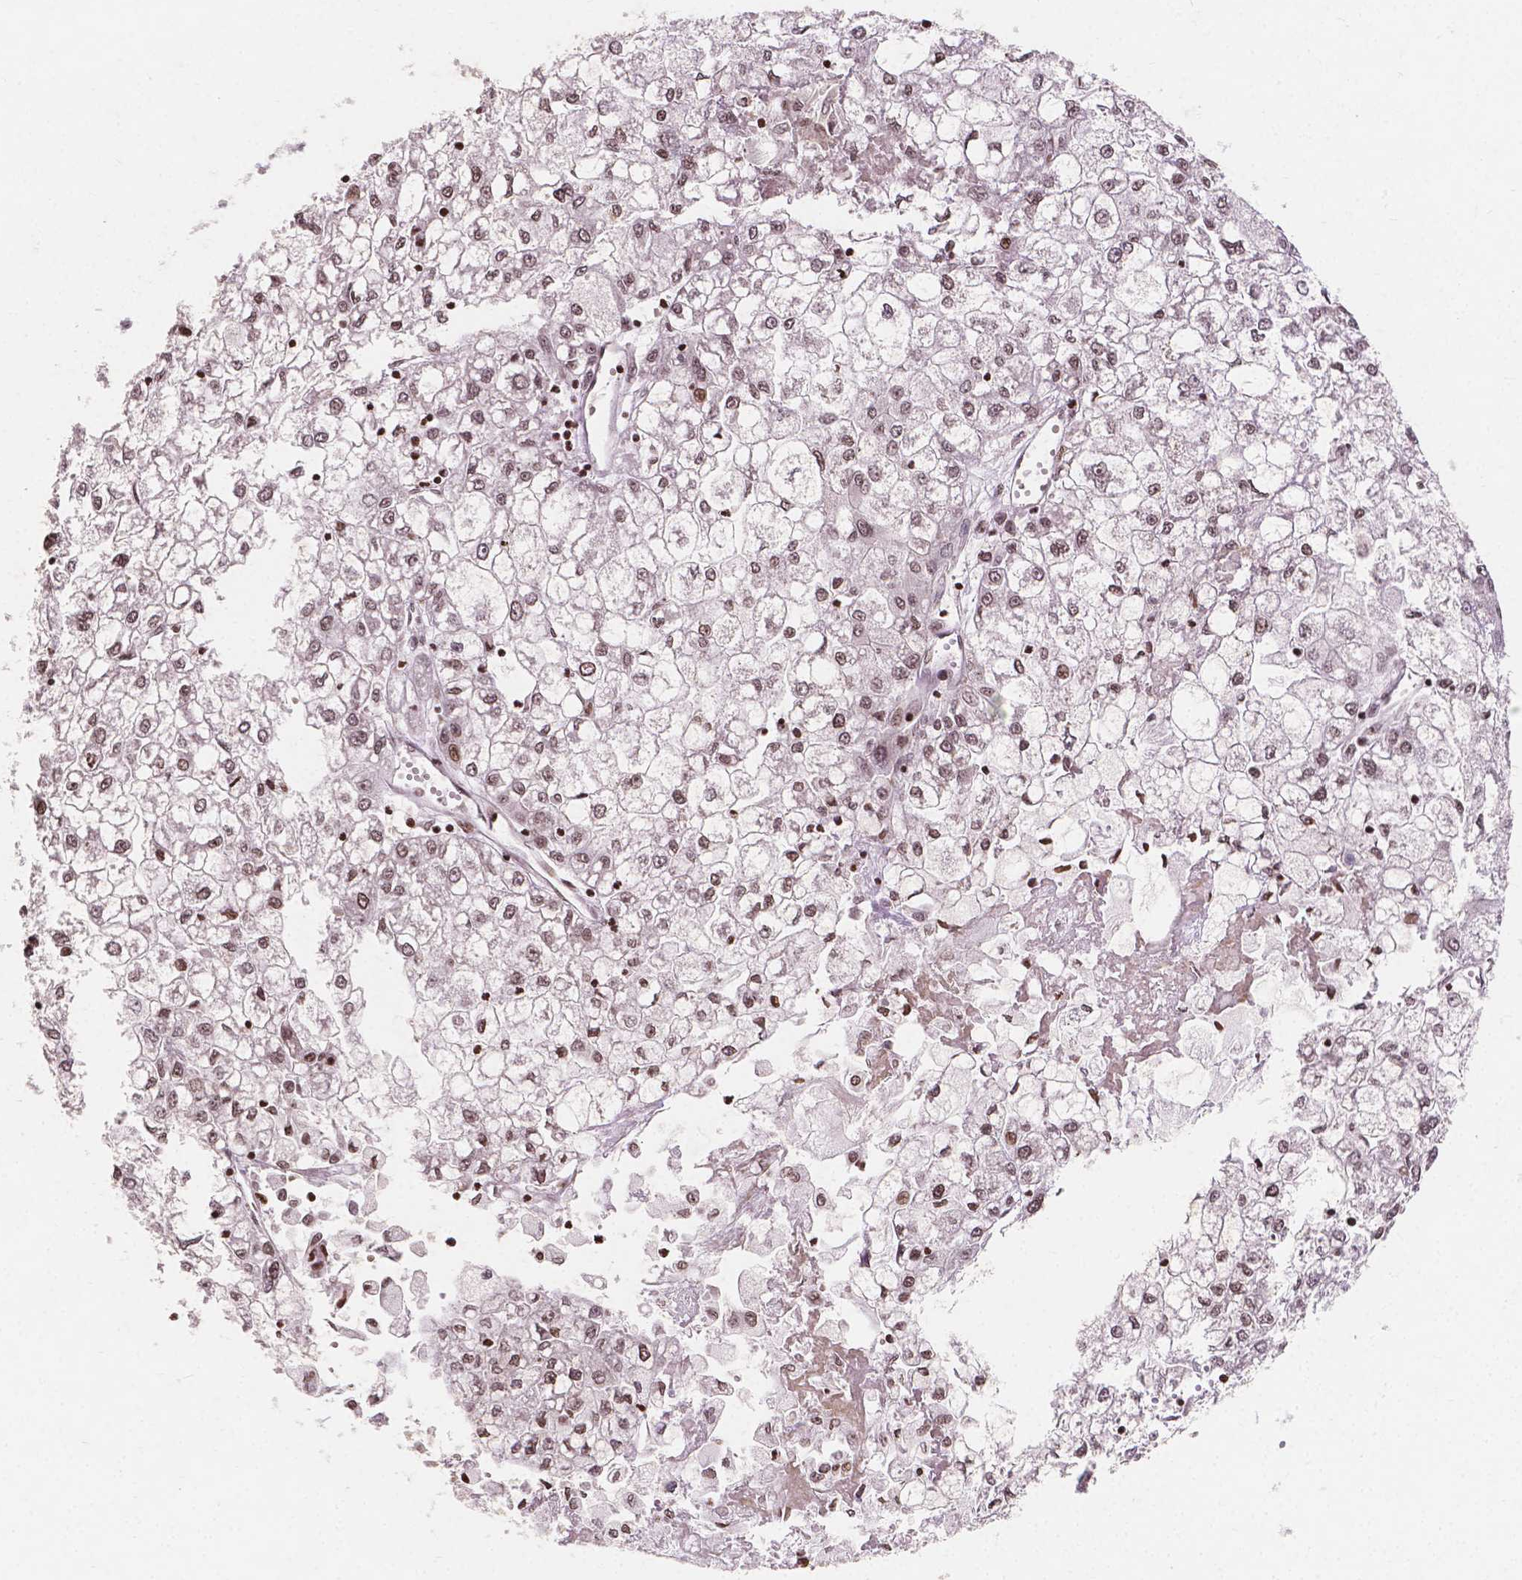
{"staining": {"intensity": "moderate", "quantity": ">75%", "location": "nuclear"}, "tissue": "liver cancer", "cell_type": "Tumor cells", "image_type": "cancer", "snomed": [{"axis": "morphology", "description": "Carcinoma, Hepatocellular, NOS"}, {"axis": "topography", "description": "Liver"}], "caption": "Hepatocellular carcinoma (liver) stained with a protein marker demonstrates moderate staining in tumor cells.", "gene": "PTPN18", "patient": {"sex": "male", "age": 40}}